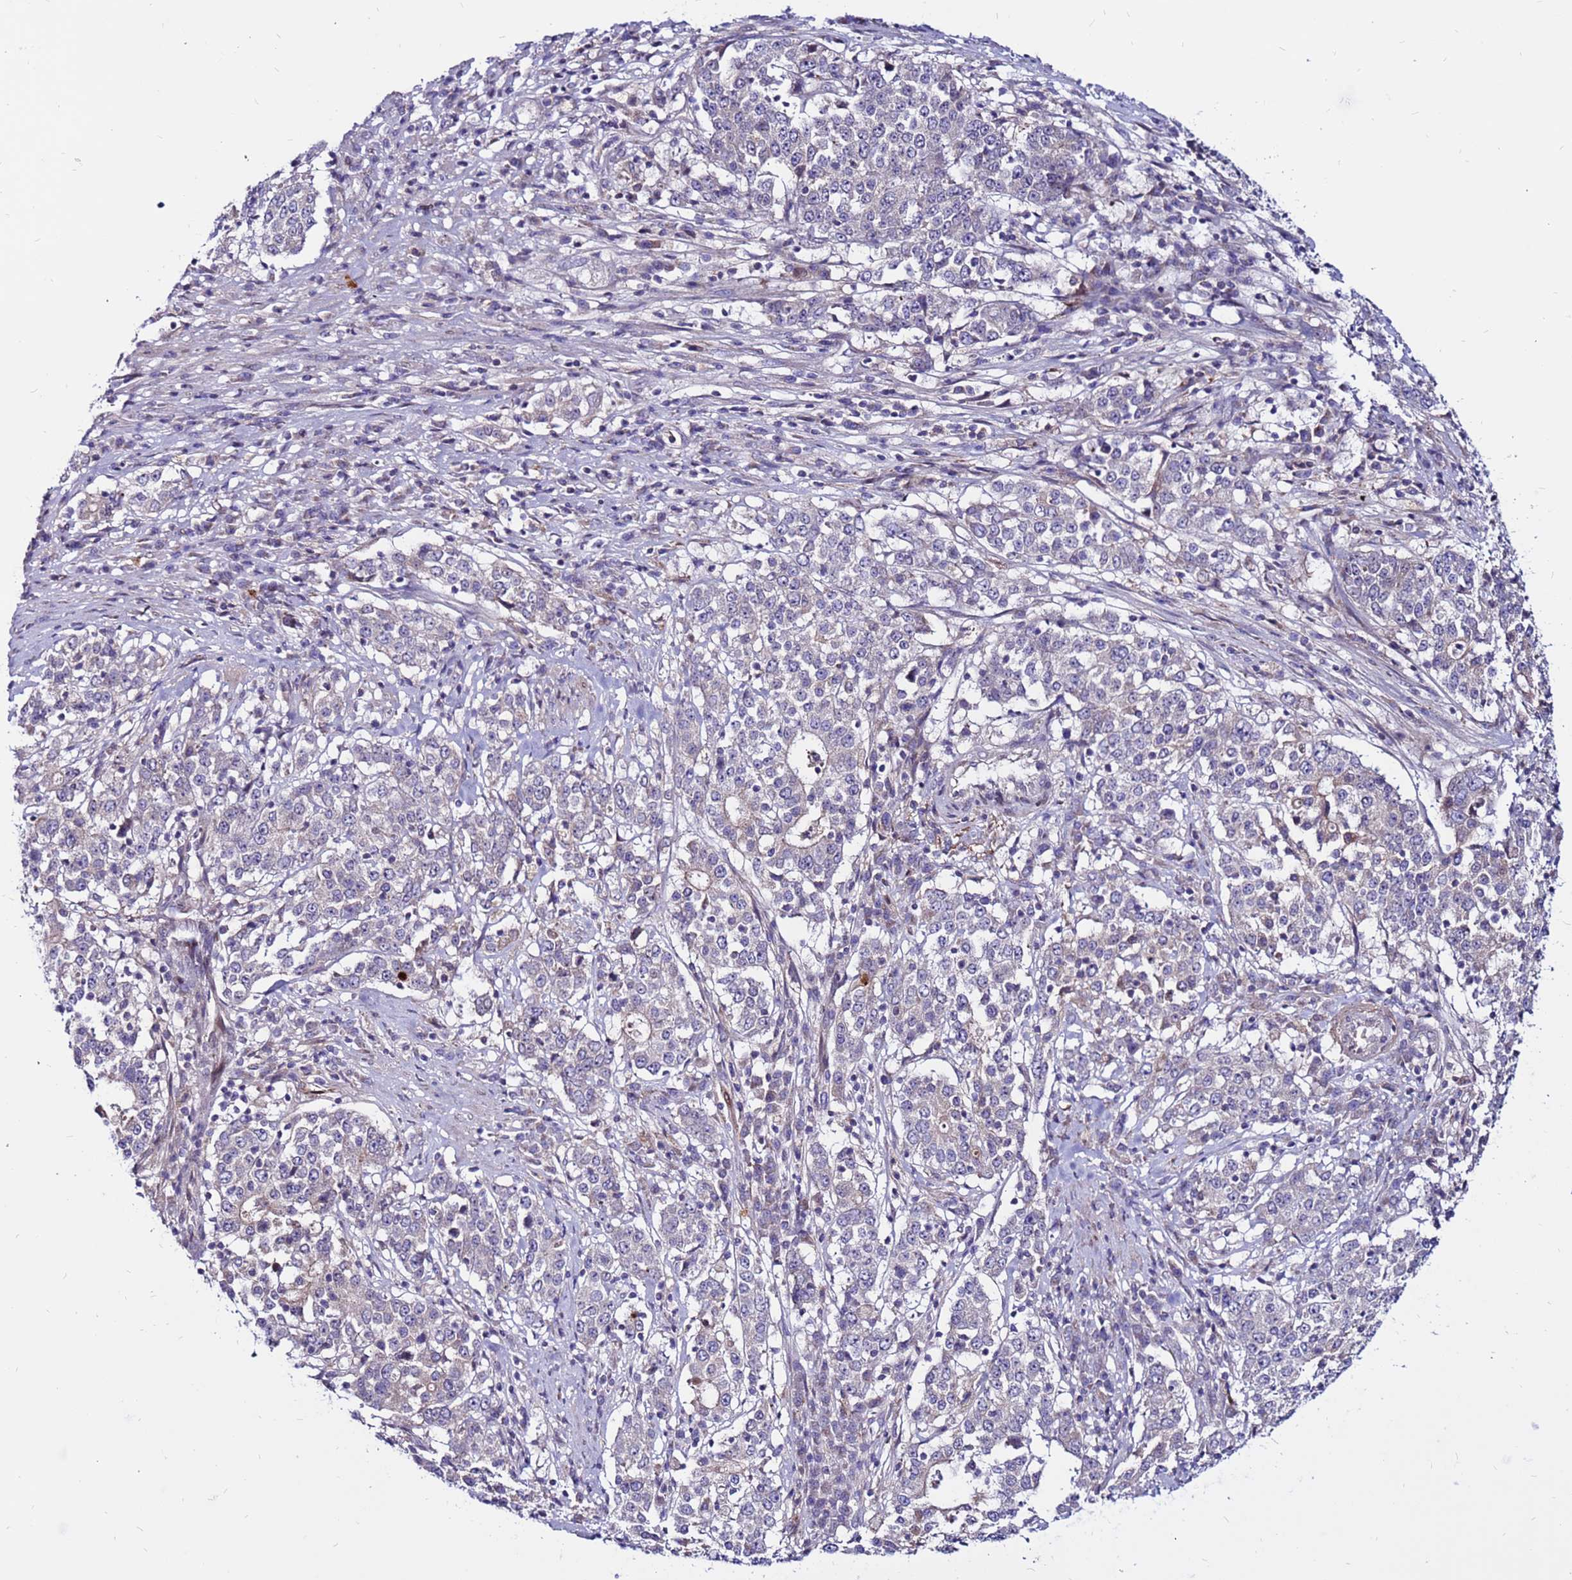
{"staining": {"intensity": "negative", "quantity": "none", "location": "none"}, "tissue": "stomach cancer", "cell_type": "Tumor cells", "image_type": "cancer", "snomed": [{"axis": "morphology", "description": "Adenocarcinoma, NOS"}, {"axis": "topography", "description": "Stomach"}], "caption": "Immunohistochemistry (IHC) of human stomach adenocarcinoma exhibits no staining in tumor cells.", "gene": "CCDC71", "patient": {"sex": "male", "age": 59}}